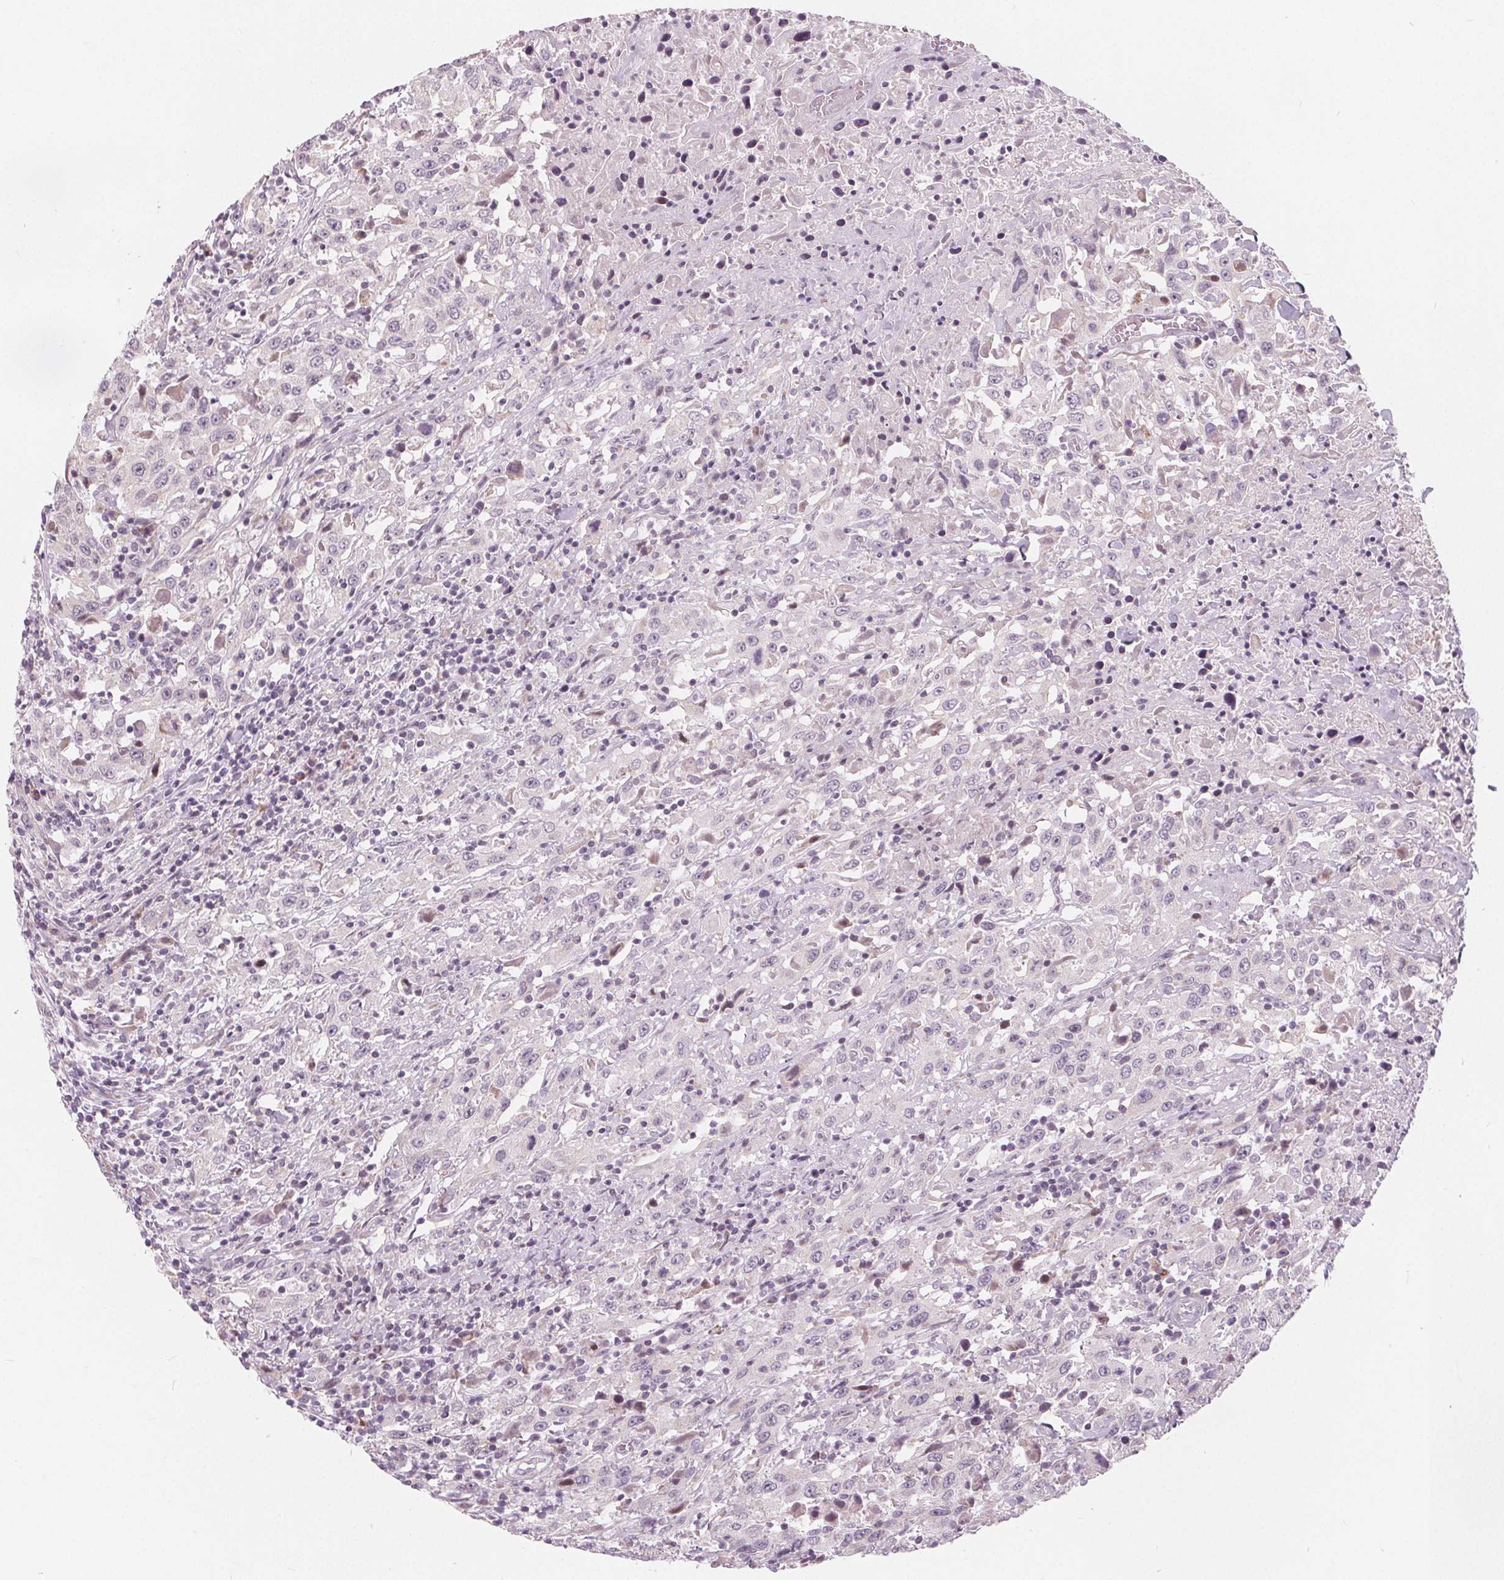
{"staining": {"intensity": "negative", "quantity": "none", "location": "none"}, "tissue": "urothelial cancer", "cell_type": "Tumor cells", "image_type": "cancer", "snomed": [{"axis": "morphology", "description": "Urothelial carcinoma, High grade"}, {"axis": "topography", "description": "Urinary bladder"}], "caption": "An immunohistochemistry image of high-grade urothelial carcinoma is shown. There is no staining in tumor cells of high-grade urothelial carcinoma.", "gene": "NUP210L", "patient": {"sex": "male", "age": 61}}